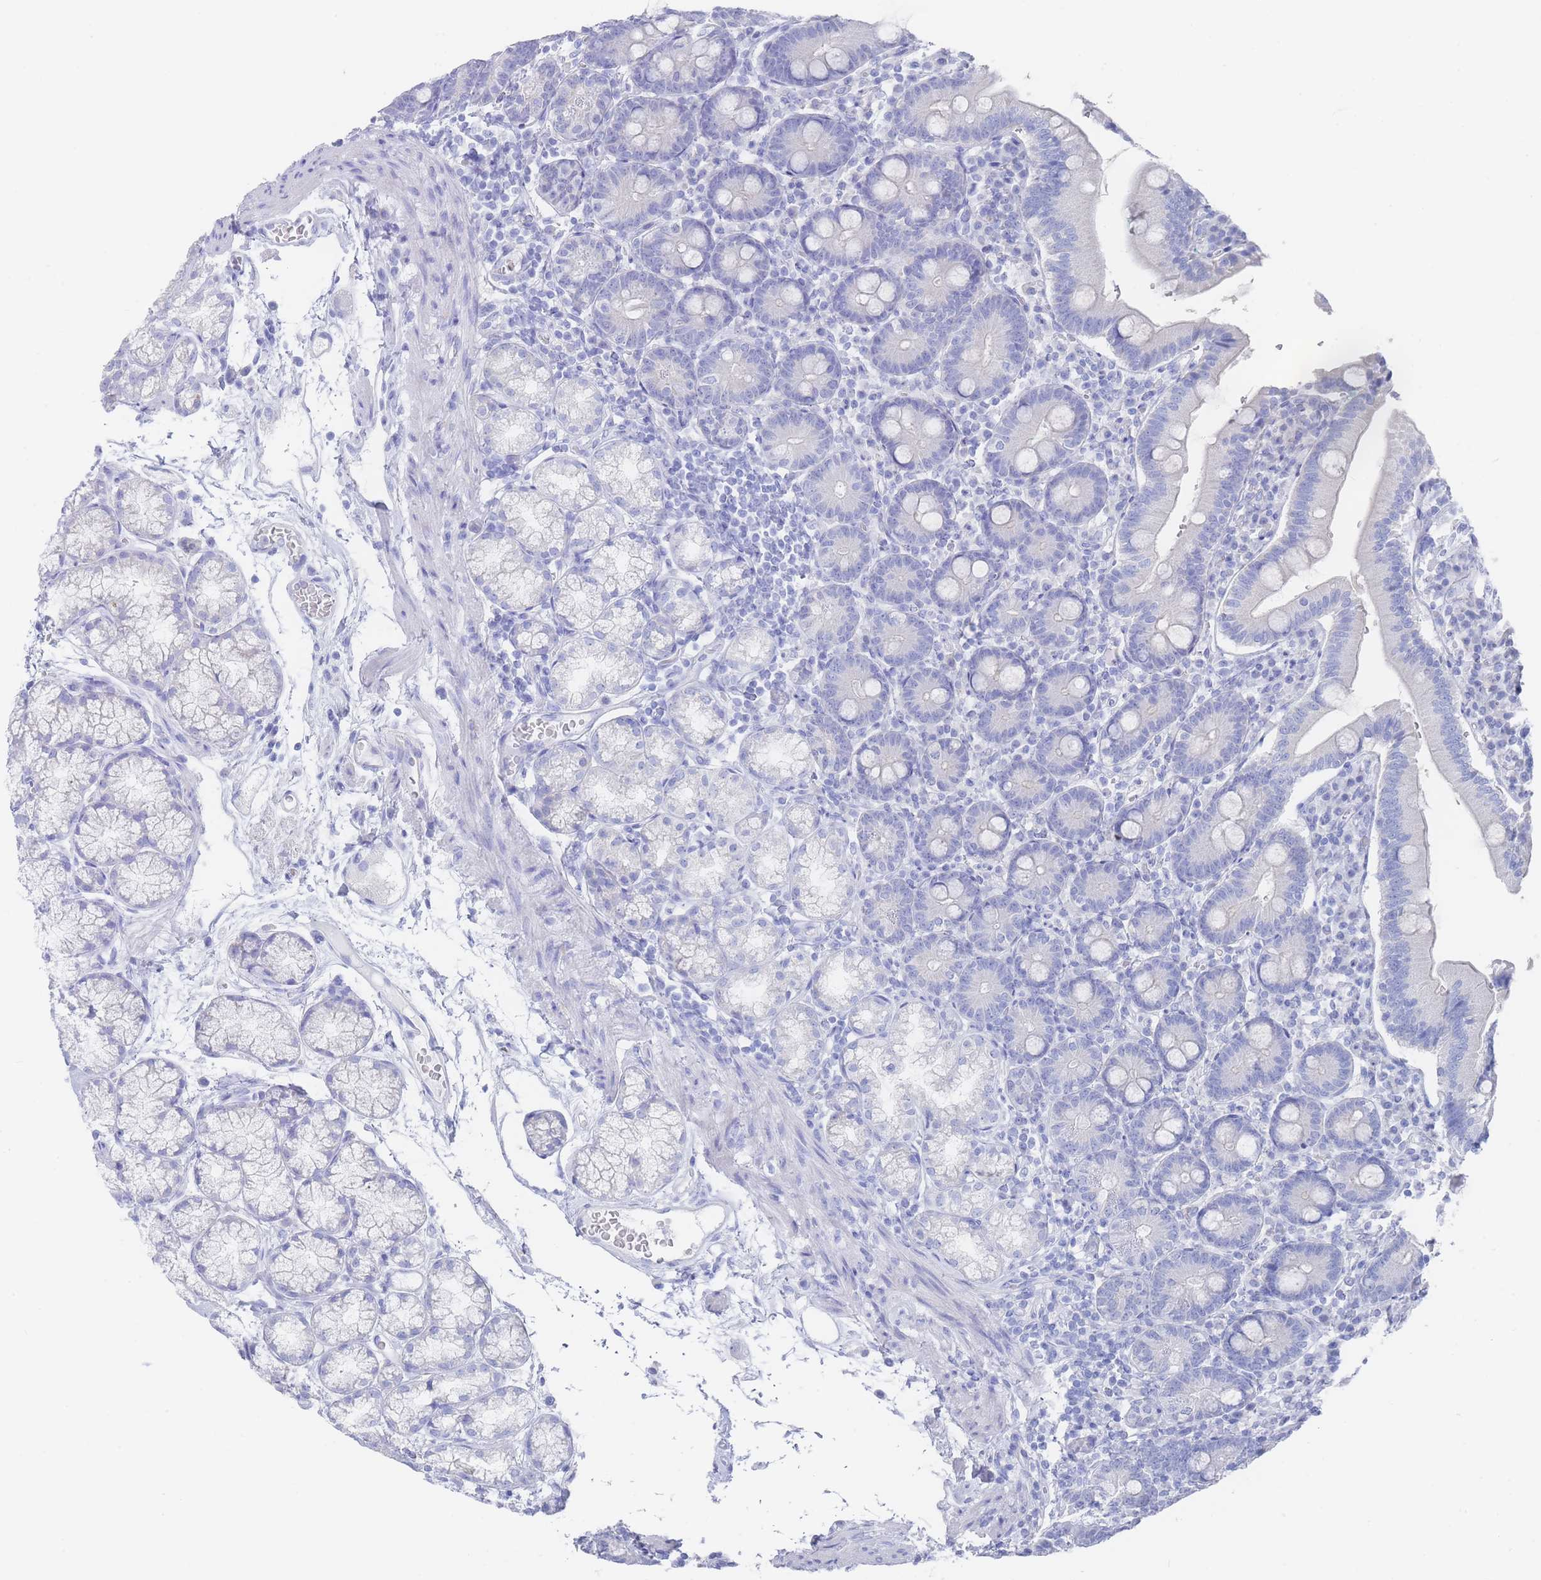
{"staining": {"intensity": "negative", "quantity": "none", "location": "none"}, "tissue": "duodenum", "cell_type": "Glandular cells", "image_type": "normal", "snomed": [{"axis": "morphology", "description": "Normal tissue, NOS"}, {"axis": "topography", "description": "Duodenum"}], "caption": "High magnification brightfield microscopy of normal duodenum stained with DAB (3,3'-diaminobenzidine) (brown) and counterstained with hematoxylin (blue): glandular cells show no significant staining.", "gene": "LRRC37A2", "patient": {"sex": "female", "age": 67}}